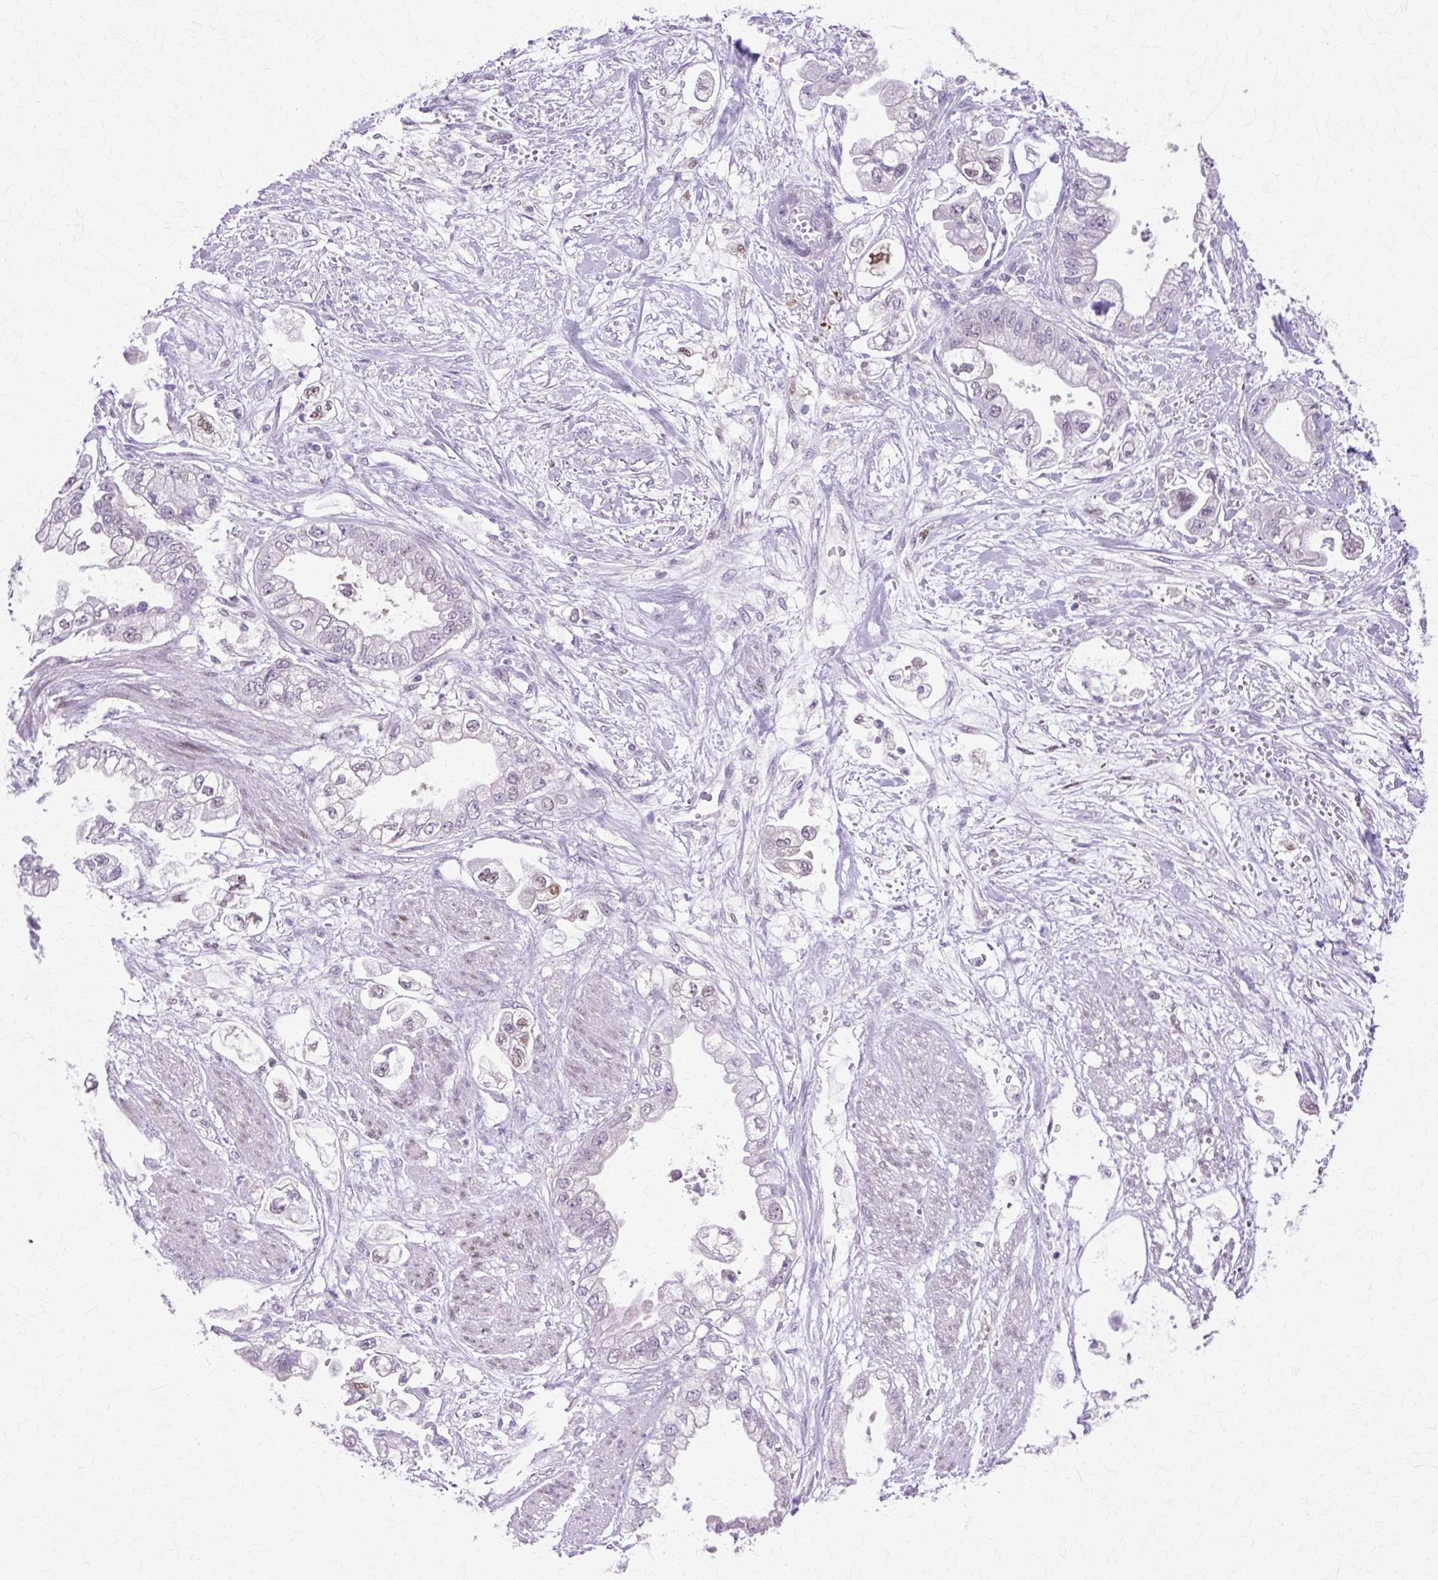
{"staining": {"intensity": "weak", "quantity": "<25%", "location": "nuclear"}, "tissue": "stomach cancer", "cell_type": "Tumor cells", "image_type": "cancer", "snomed": [{"axis": "morphology", "description": "Adenocarcinoma, NOS"}, {"axis": "topography", "description": "Stomach"}], "caption": "Immunohistochemistry of stomach adenocarcinoma demonstrates no expression in tumor cells.", "gene": "HSPA8", "patient": {"sex": "male", "age": 62}}